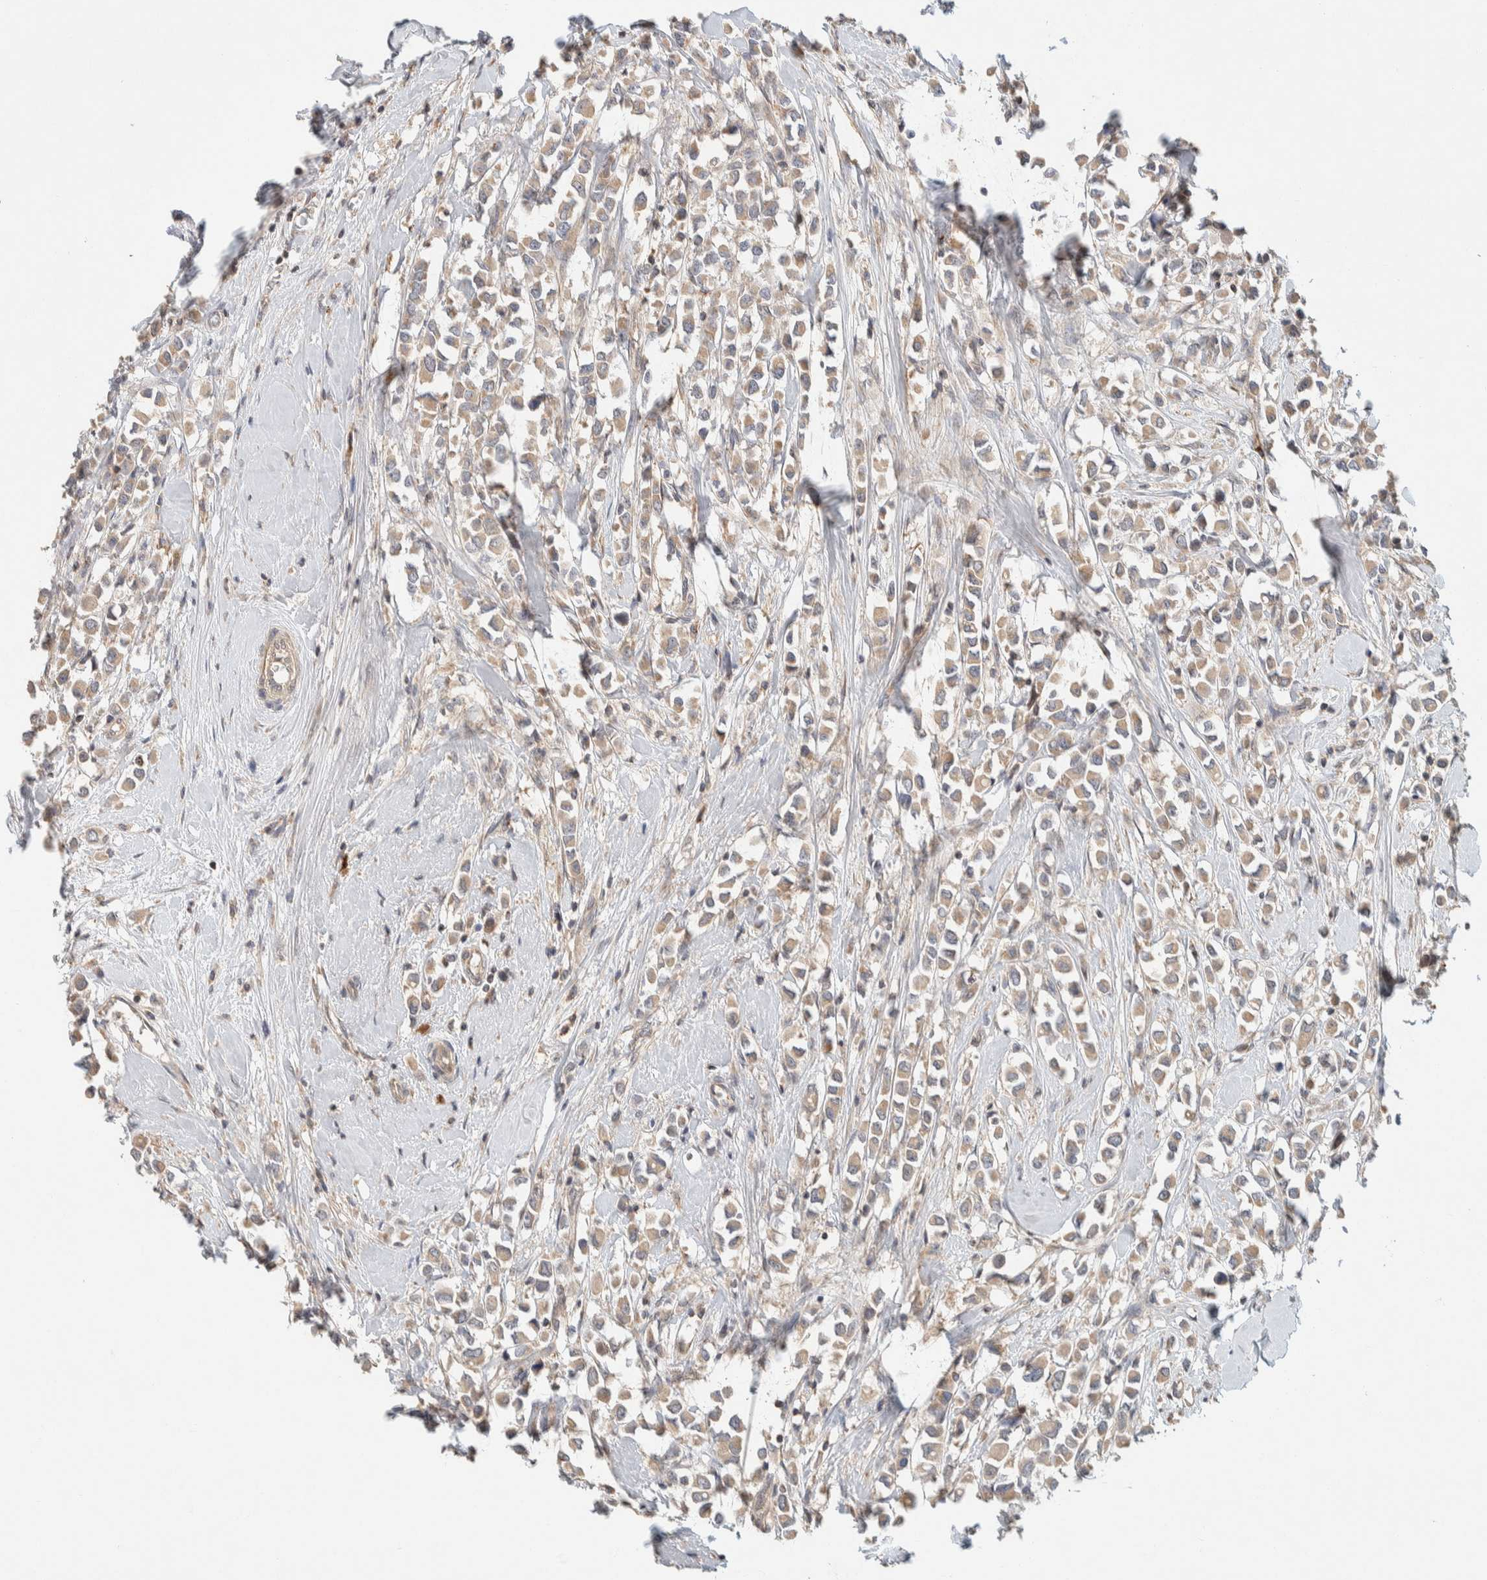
{"staining": {"intensity": "weak", "quantity": ">75%", "location": "cytoplasmic/membranous"}, "tissue": "breast cancer", "cell_type": "Tumor cells", "image_type": "cancer", "snomed": [{"axis": "morphology", "description": "Duct carcinoma"}, {"axis": "topography", "description": "Breast"}], "caption": "About >75% of tumor cells in breast cancer (intraductal carcinoma) demonstrate weak cytoplasmic/membranous protein expression as visualized by brown immunohistochemical staining.", "gene": "KIF9", "patient": {"sex": "female", "age": 61}}